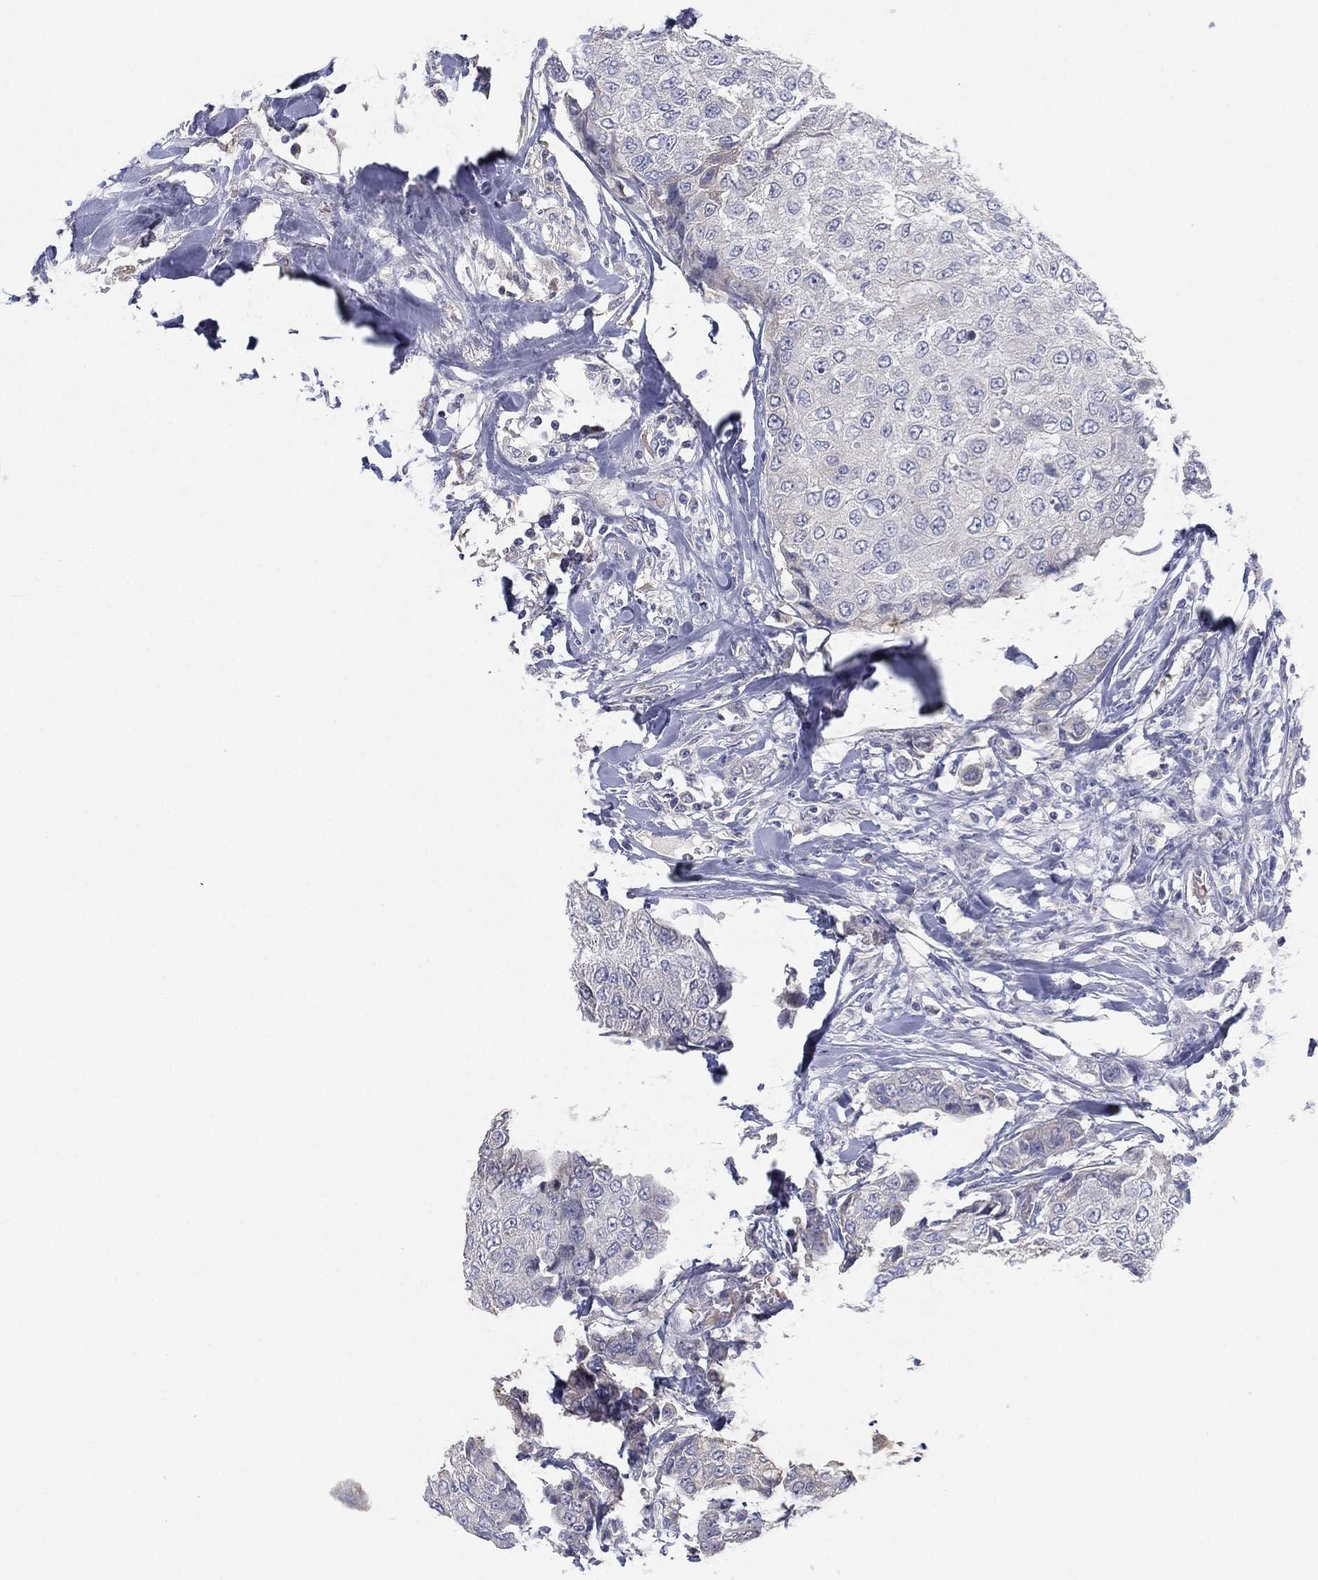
{"staining": {"intensity": "negative", "quantity": "none", "location": "none"}, "tissue": "breast cancer", "cell_type": "Tumor cells", "image_type": "cancer", "snomed": [{"axis": "morphology", "description": "Duct carcinoma"}, {"axis": "topography", "description": "Breast"}], "caption": "The photomicrograph shows no significant positivity in tumor cells of breast infiltrating ductal carcinoma. (Brightfield microscopy of DAB immunohistochemistry (IHC) at high magnification).", "gene": "CYP2D6", "patient": {"sex": "female", "age": 27}}